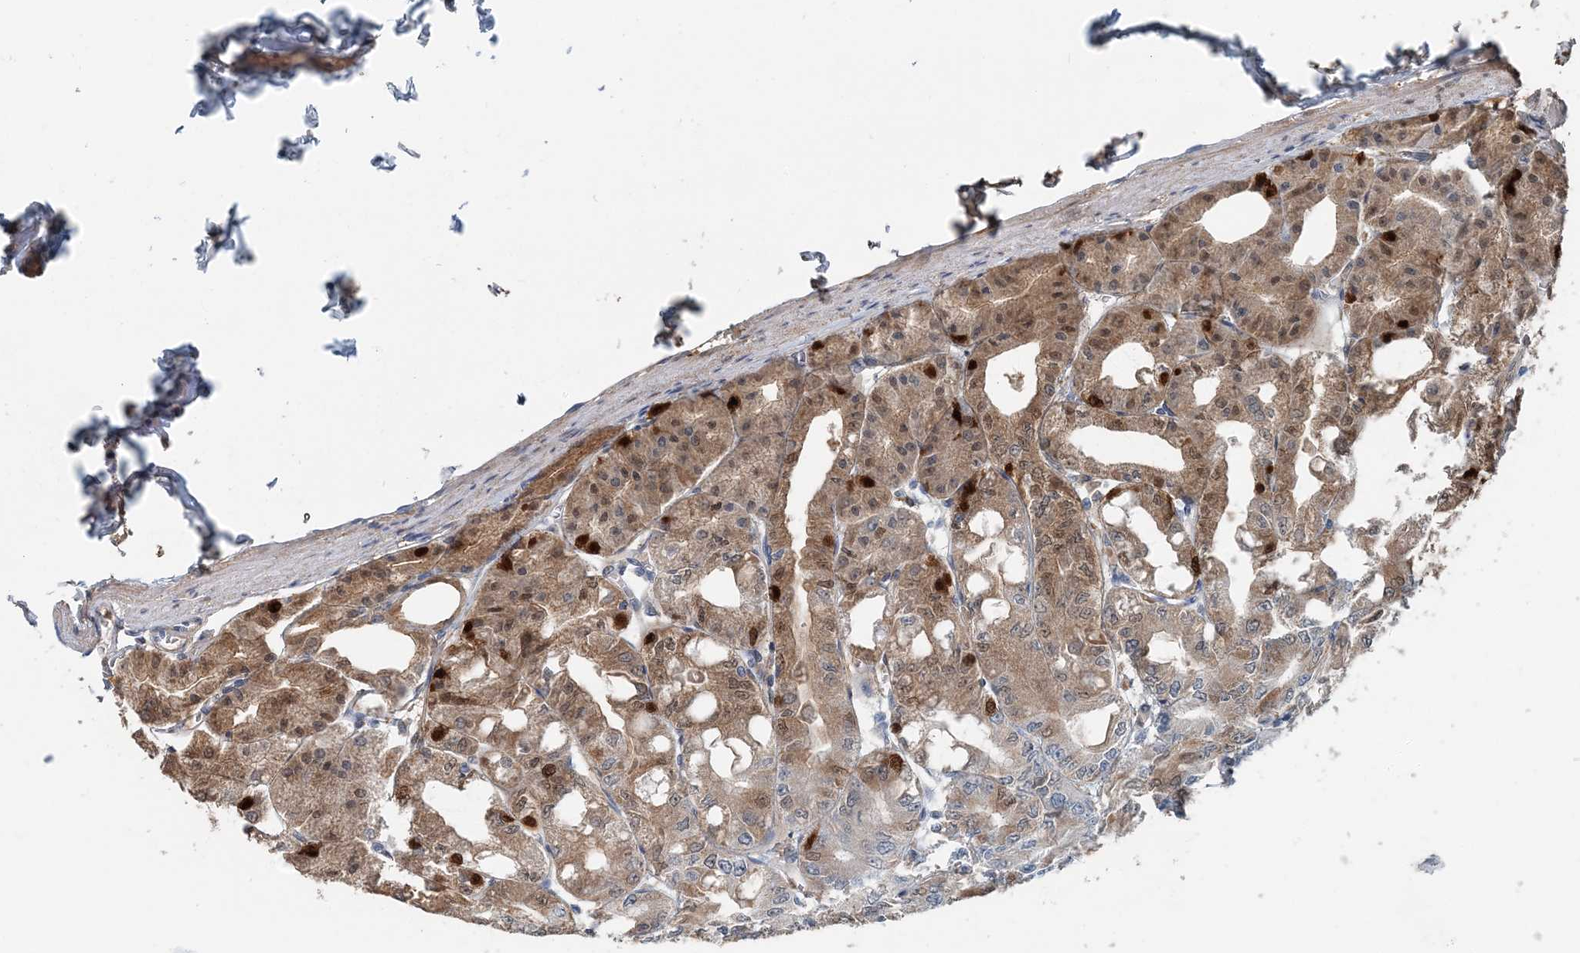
{"staining": {"intensity": "strong", "quantity": "25%-75%", "location": "cytoplasmic/membranous,nuclear"}, "tissue": "stomach", "cell_type": "Glandular cells", "image_type": "normal", "snomed": [{"axis": "morphology", "description": "Normal tissue, NOS"}, {"axis": "topography", "description": "Stomach, lower"}], "caption": "A brown stain highlights strong cytoplasmic/membranous,nuclear positivity of a protein in glandular cells of normal stomach.", "gene": "PFN2", "patient": {"sex": "male", "age": 71}}